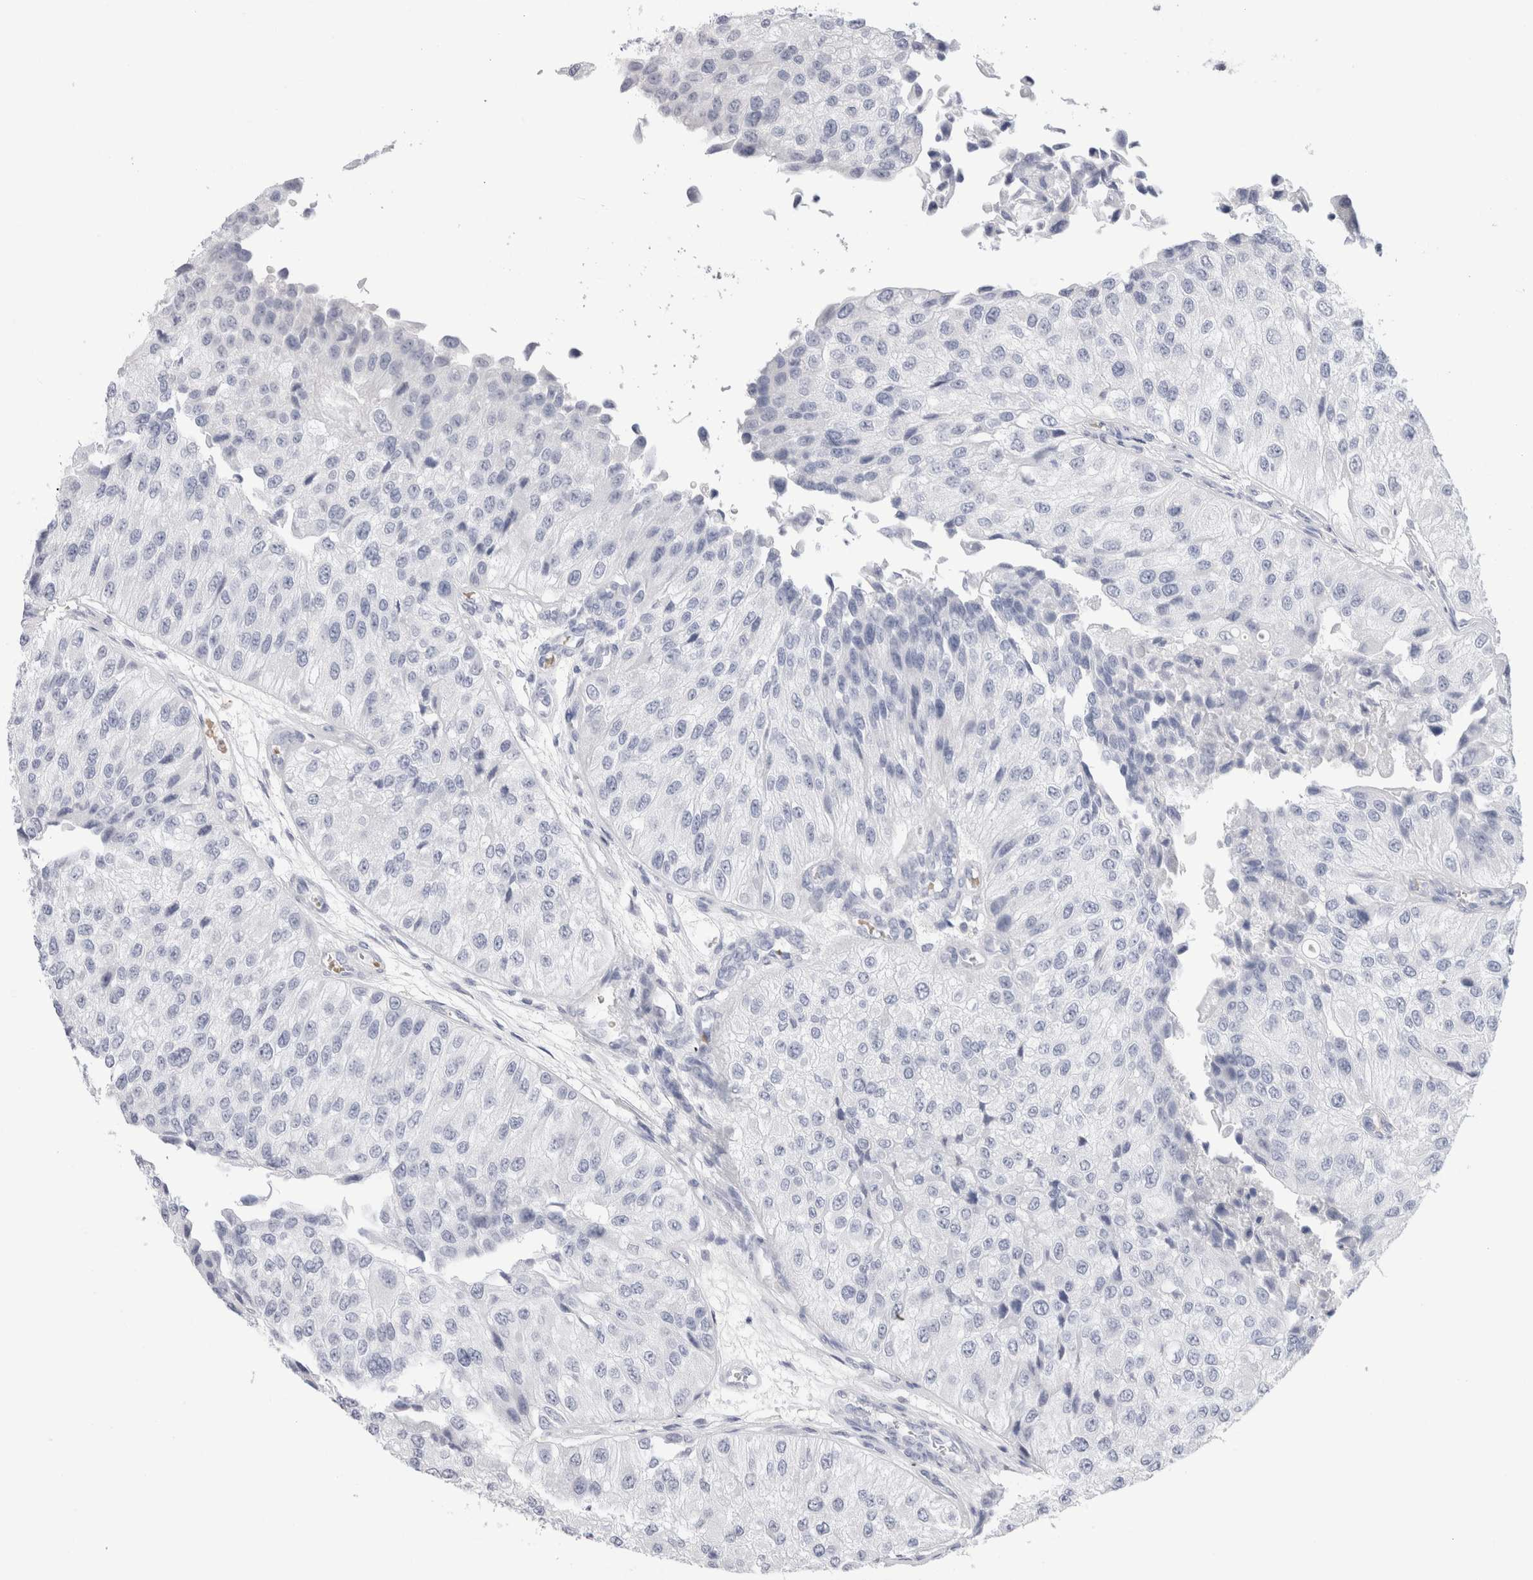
{"staining": {"intensity": "negative", "quantity": "none", "location": "none"}, "tissue": "urothelial cancer", "cell_type": "Tumor cells", "image_type": "cancer", "snomed": [{"axis": "morphology", "description": "Urothelial carcinoma, High grade"}, {"axis": "topography", "description": "Kidney"}, {"axis": "topography", "description": "Urinary bladder"}], "caption": "High-grade urothelial carcinoma stained for a protein using immunohistochemistry (IHC) reveals no expression tumor cells.", "gene": "CD38", "patient": {"sex": "male", "age": 77}}